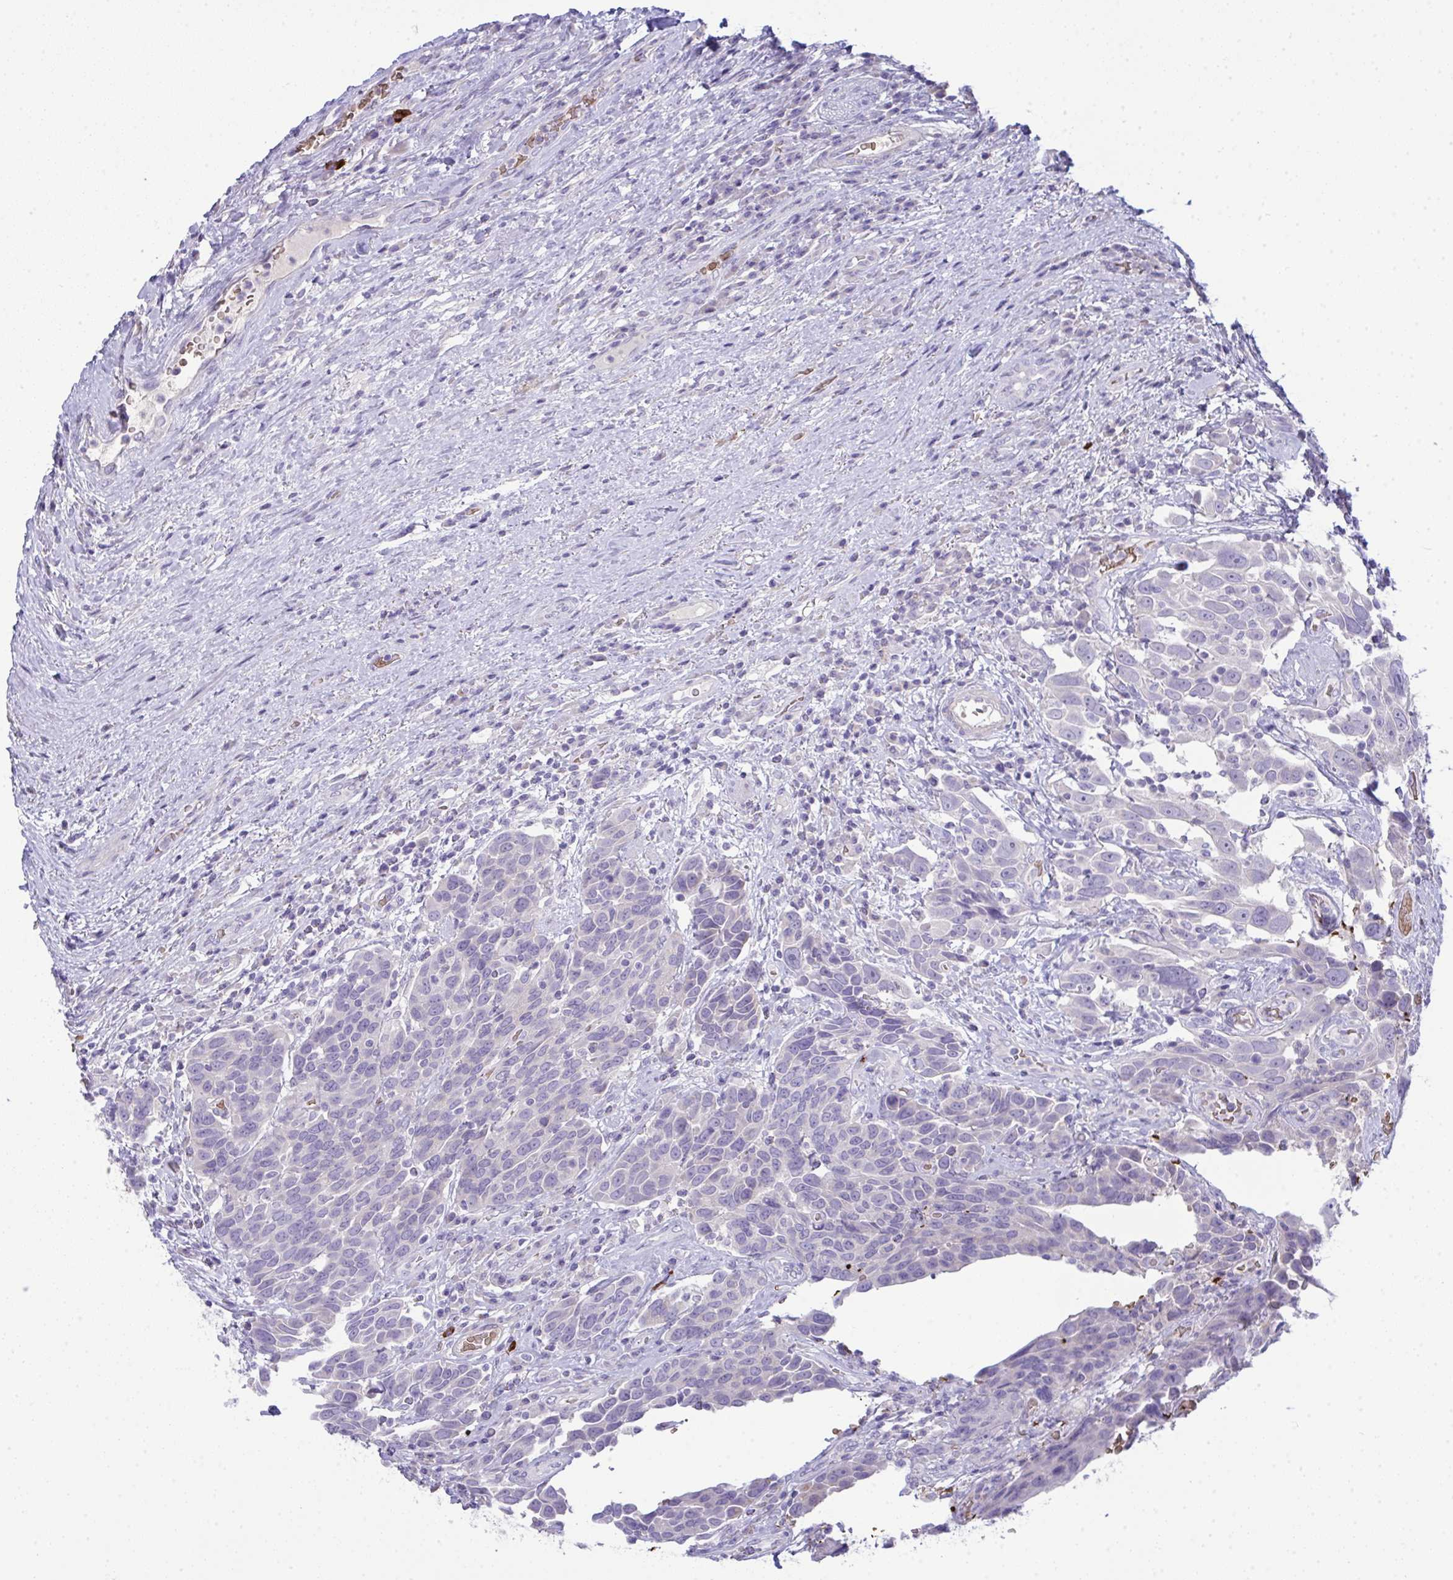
{"staining": {"intensity": "negative", "quantity": "none", "location": "none"}, "tissue": "urothelial cancer", "cell_type": "Tumor cells", "image_type": "cancer", "snomed": [{"axis": "morphology", "description": "Urothelial carcinoma, High grade"}, {"axis": "topography", "description": "Urinary bladder"}], "caption": "High power microscopy micrograph of an immunohistochemistry micrograph of high-grade urothelial carcinoma, revealing no significant staining in tumor cells.", "gene": "SPTB", "patient": {"sex": "female", "age": 70}}